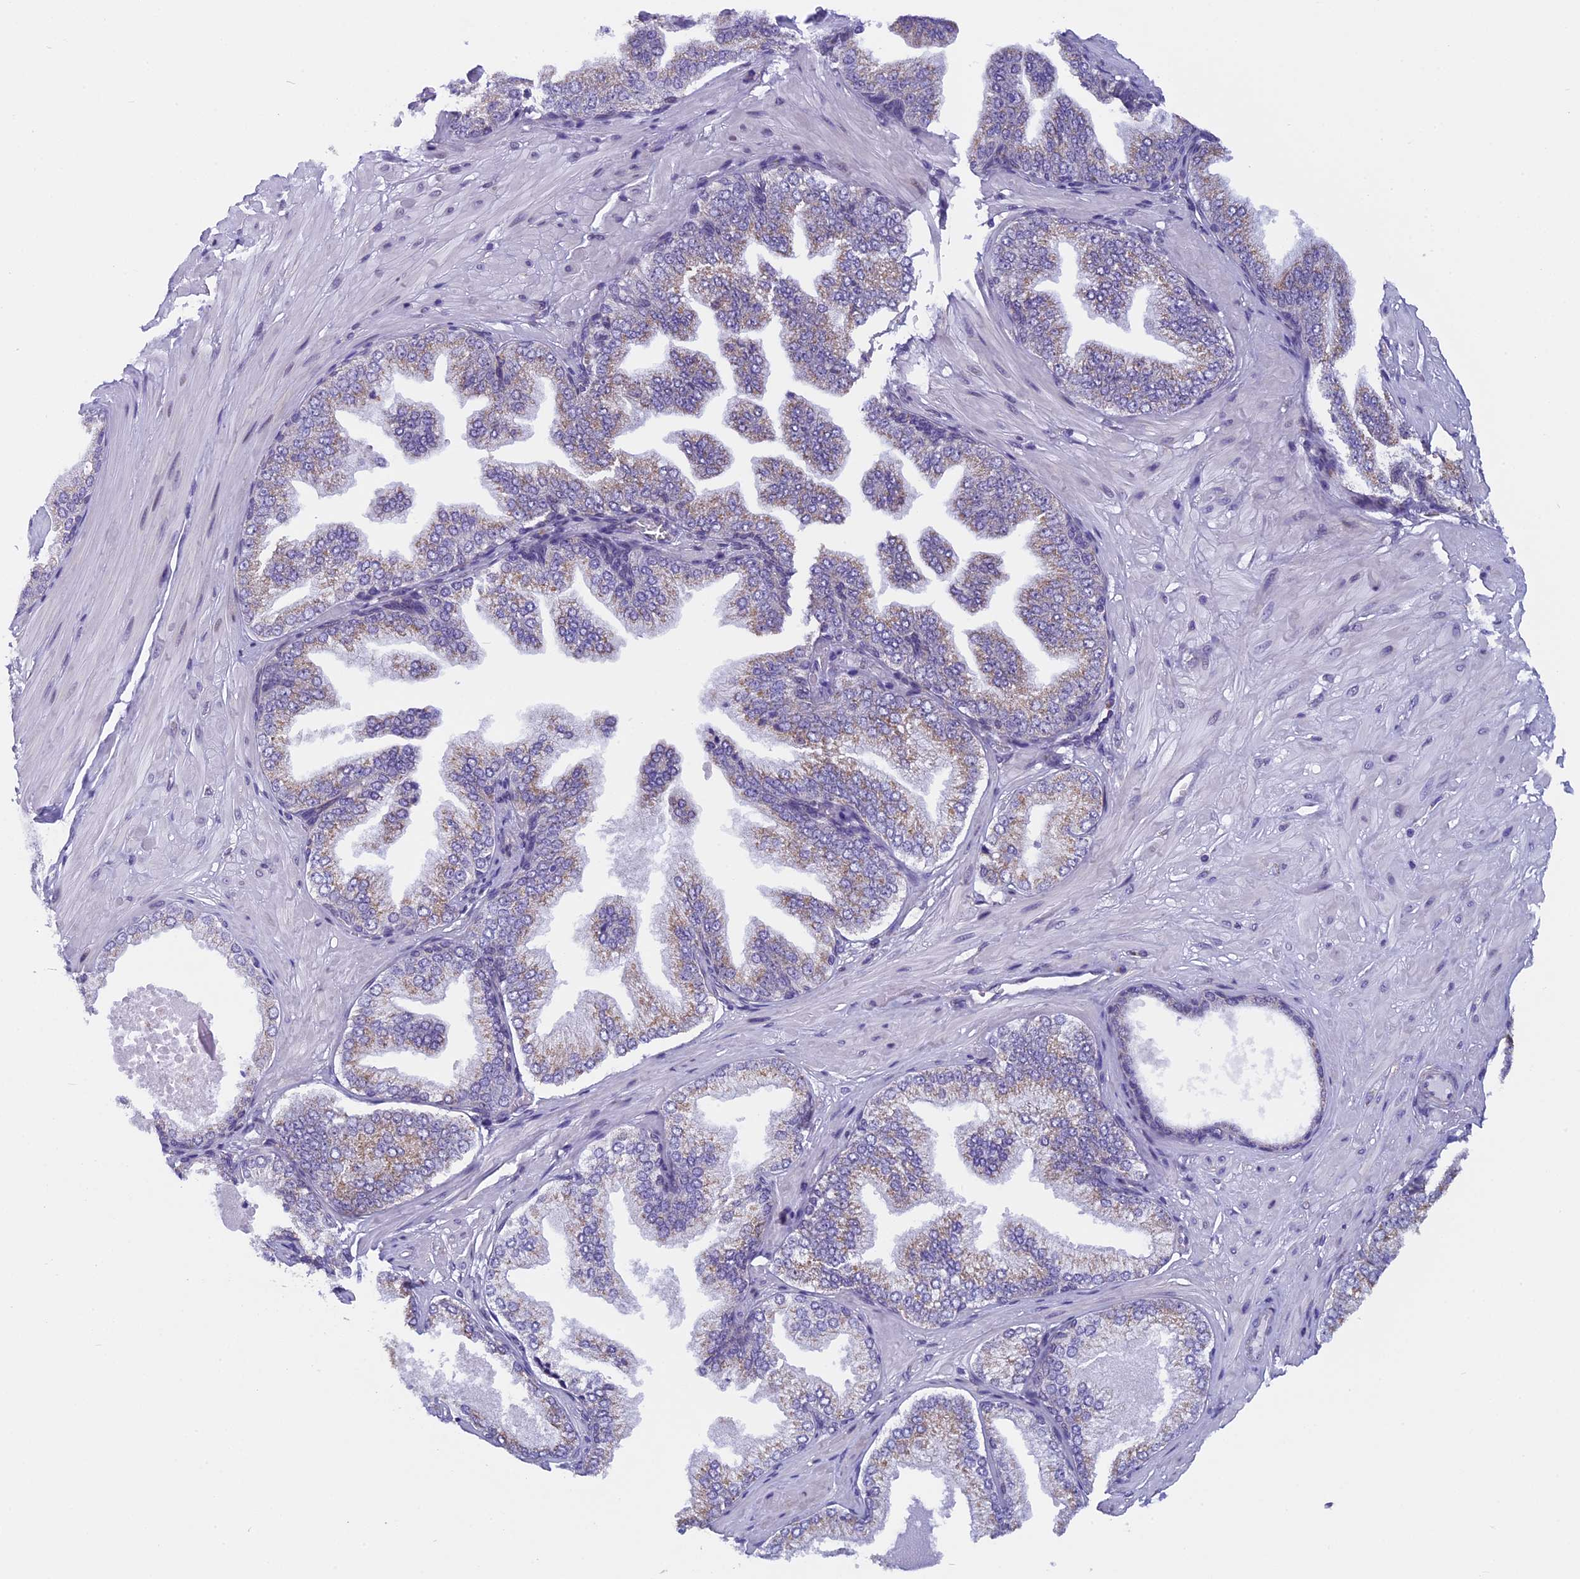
{"staining": {"intensity": "moderate", "quantity": "<25%", "location": "cytoplasmic/membranous"}, "tissue": "adipose tissue", "cell_type": "Adipocytes", "image_type": "normal", "snomed": [{"axis": "morphology", "description": "Normal tissue, NOS"}, {"axis": "morphology", "description": "Adenocarcinoma, Low grade"}, {"axis": "topography", "description": "Prostate"}, {"axis": "topography", "description": "Peripheral nerve tissue"}], "caption": "An immunohistochemistry (IHC) histopathology image of benign tissue is shown. Protein staining in brown highlights moderate cytoplasmic/membranous positivity in adipose tissue within adipocytes.", "gene": "ZNF317", "patient": {"sex": "male", "age": 63}}